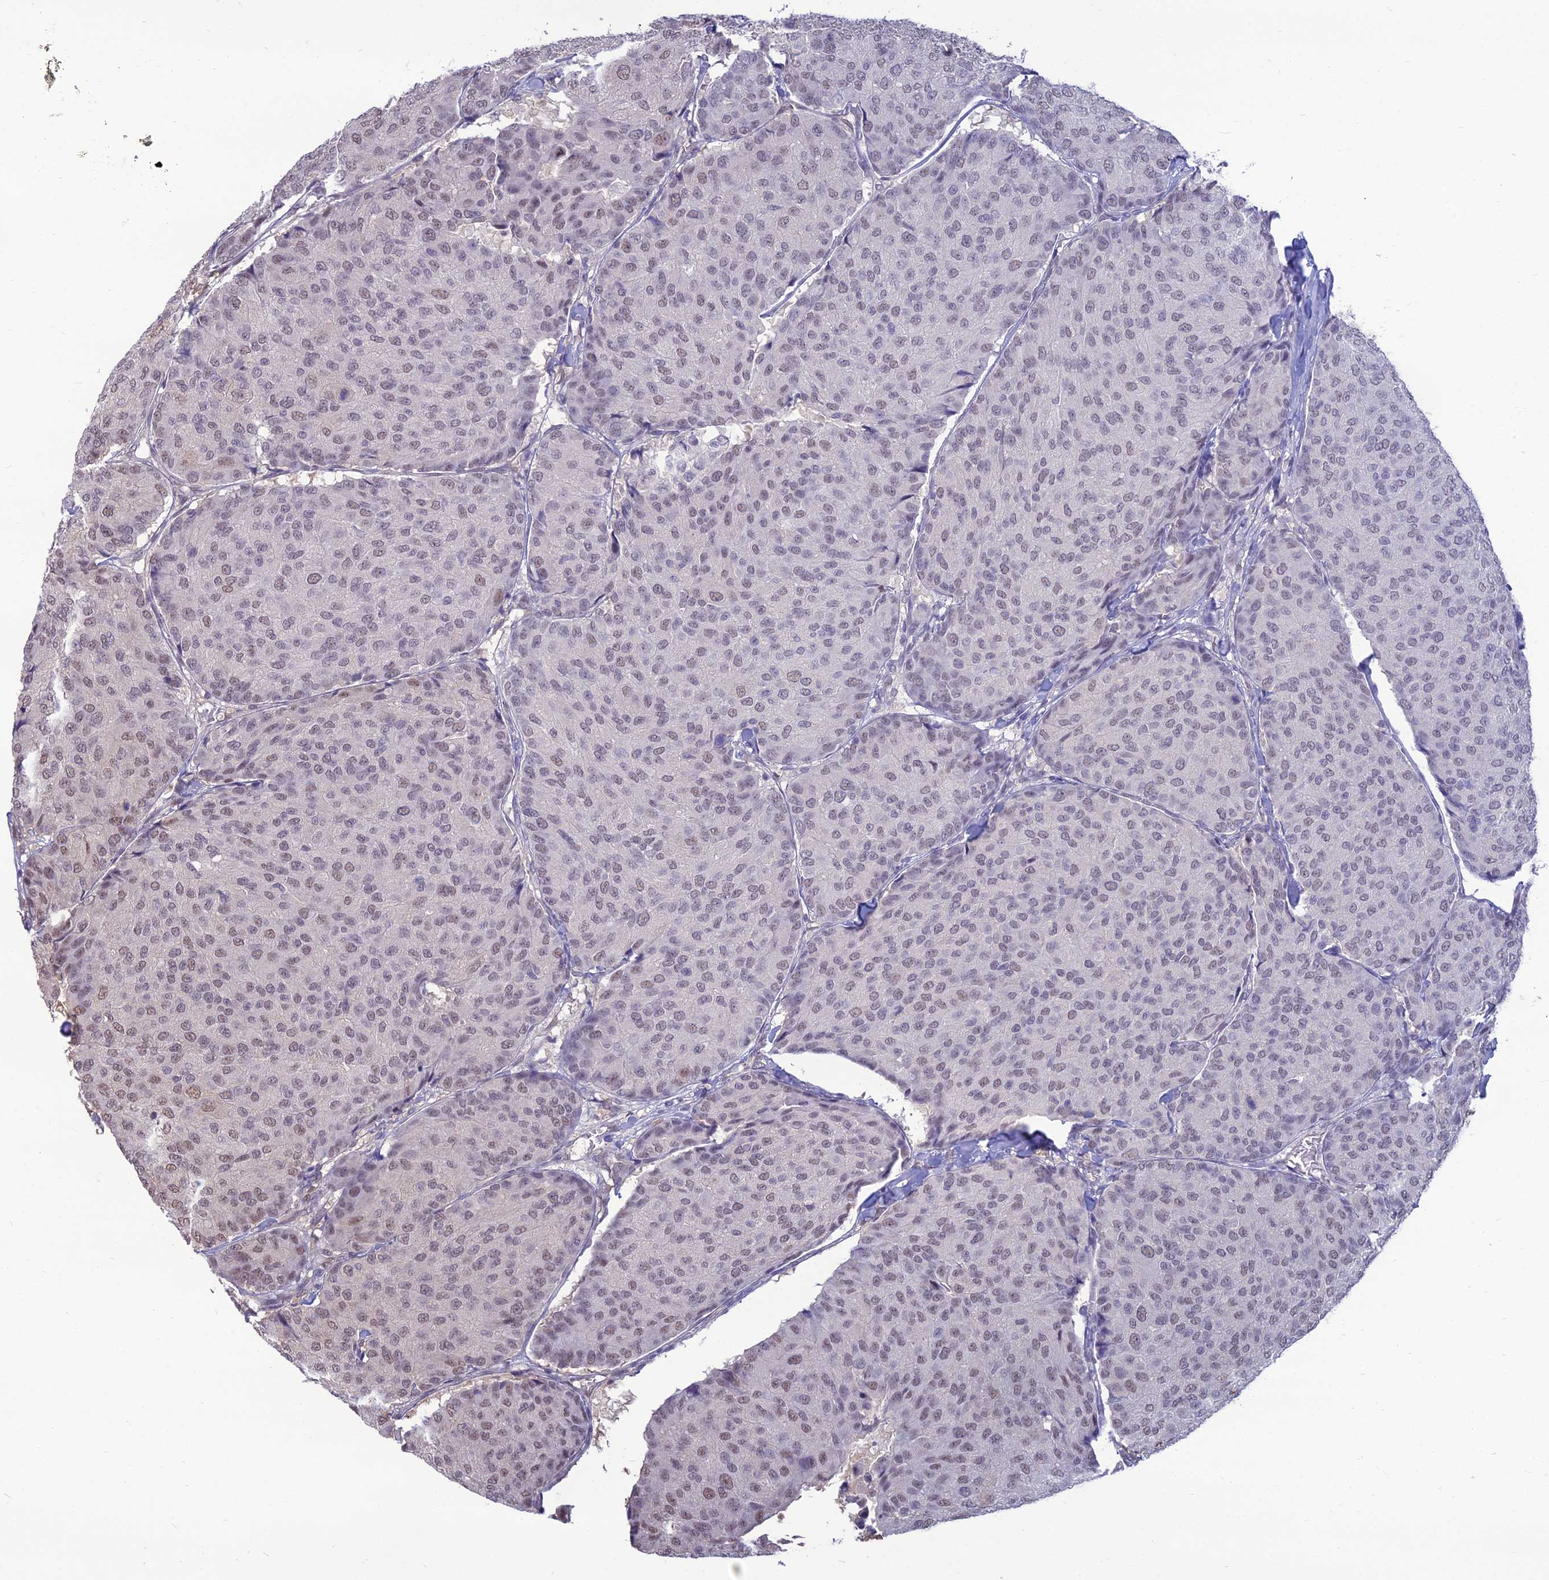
{"staining": {"intensity": "weak", "quantity": "25%-75%", "location": "nuclear"}, "tissue": "breast cancer", "cell_type": "Tumor cells", "image_type": "cancer", "snomed": [{"axis": "morphology", "description": "Duct carcinoma"}, {"axis": "topography", "description": "Breast"}], "caption": "Infiltrating ductal carcinoma (breast) stained with a brown dye displays weak nuclear positive positivity in about 25%-75% of tumor cells.", "gene": "SRSF7", "patient": {"sex": "female", "age": 75}}